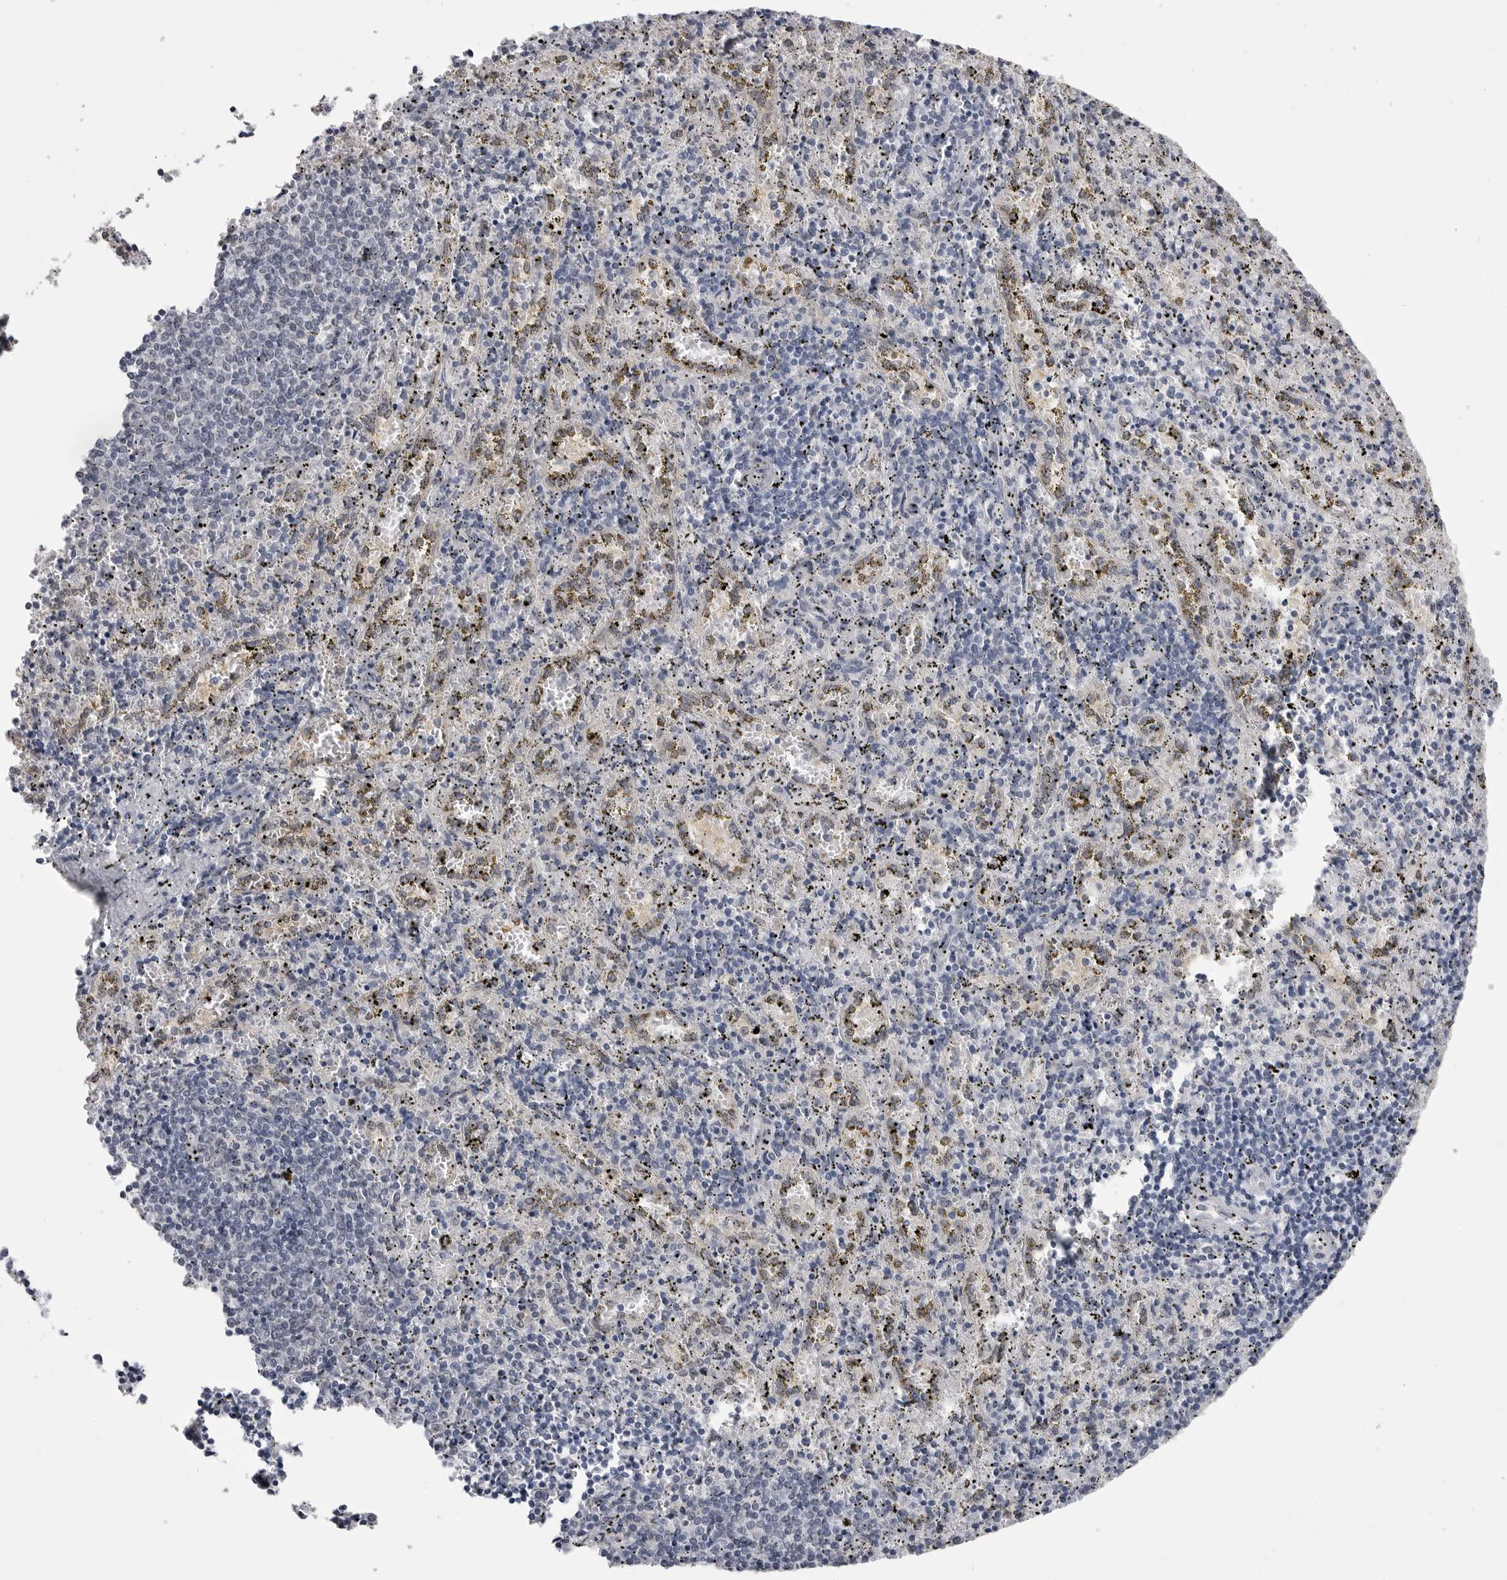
{"staining": {"intensity": "negative", "quantity": "none", "location": "none"}, "tissue": "spleen", "cell_type": "Cells in red pulp", "image_type": "normal", "snomed": [{"axis": "morphology", "description": "Normal tissue, NOS"}, {"axis": "topography", "description": "Spleen"}], "caption": "Spleen was stained to show a protein in brown. There is no significant expression in cells in red pulp.", "gene": "FH", "patient": {"sex": "male", "age": 11}}